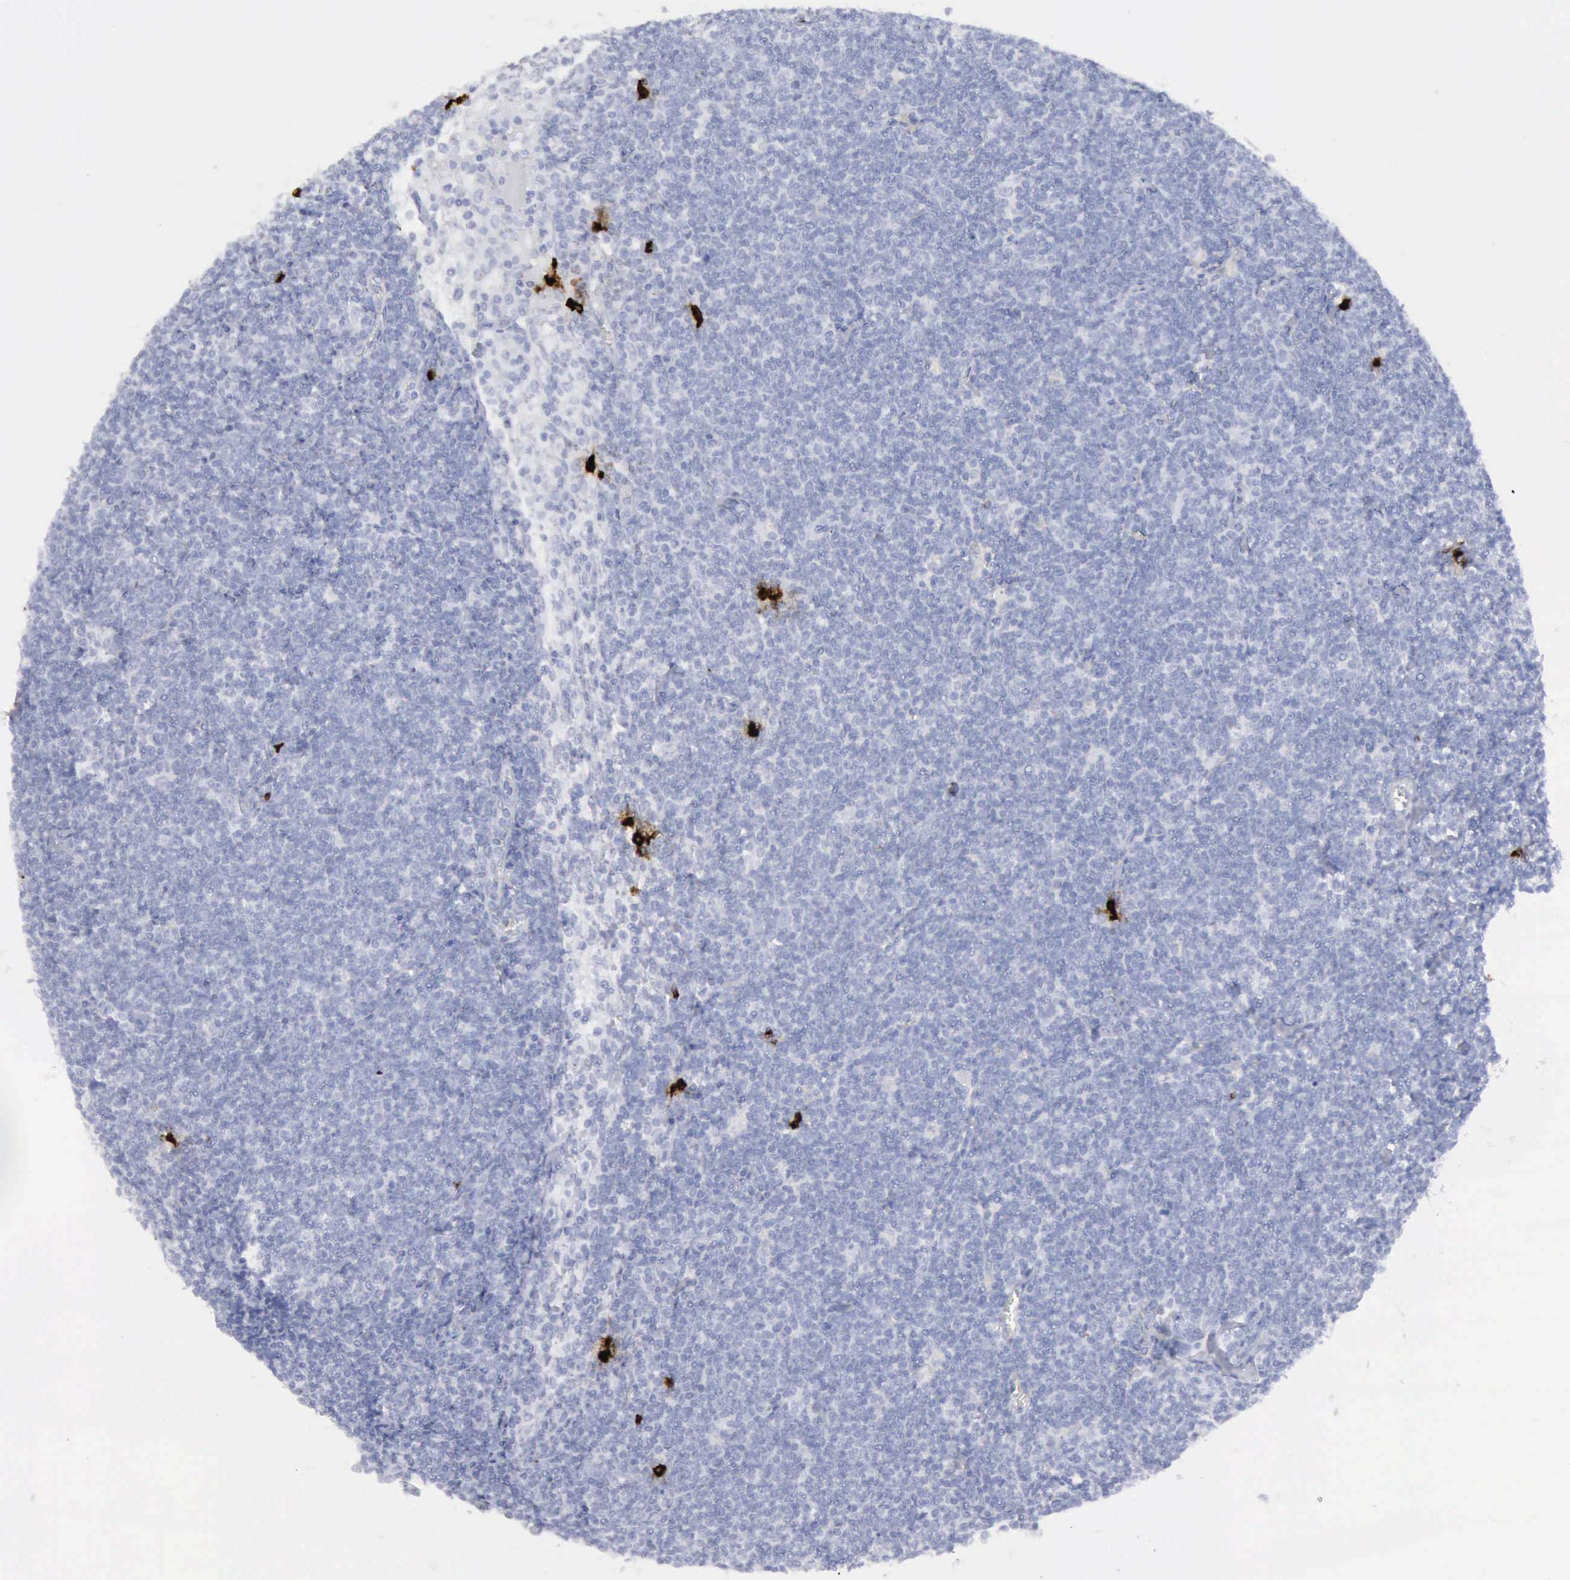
{"staining": {"intensity": "negative", "quantity": "none", "location": "none"}, "tissue": "lymphoma", "cell_type": "Tumor cells", "image_type": "cancer", "snomed": [{"axis": "morphology", "description": "Malignant lymphoma, non-Hodgkin's type, Low grade"}, {"axis": "topography", "description": "Lymph node"}], "caption": "DAB immunohistochemical staining of lymphoma exhibits no significant staining in tumor cells.", "gene": "CMA1", "patient": {"sex": "male", "age": 65}}